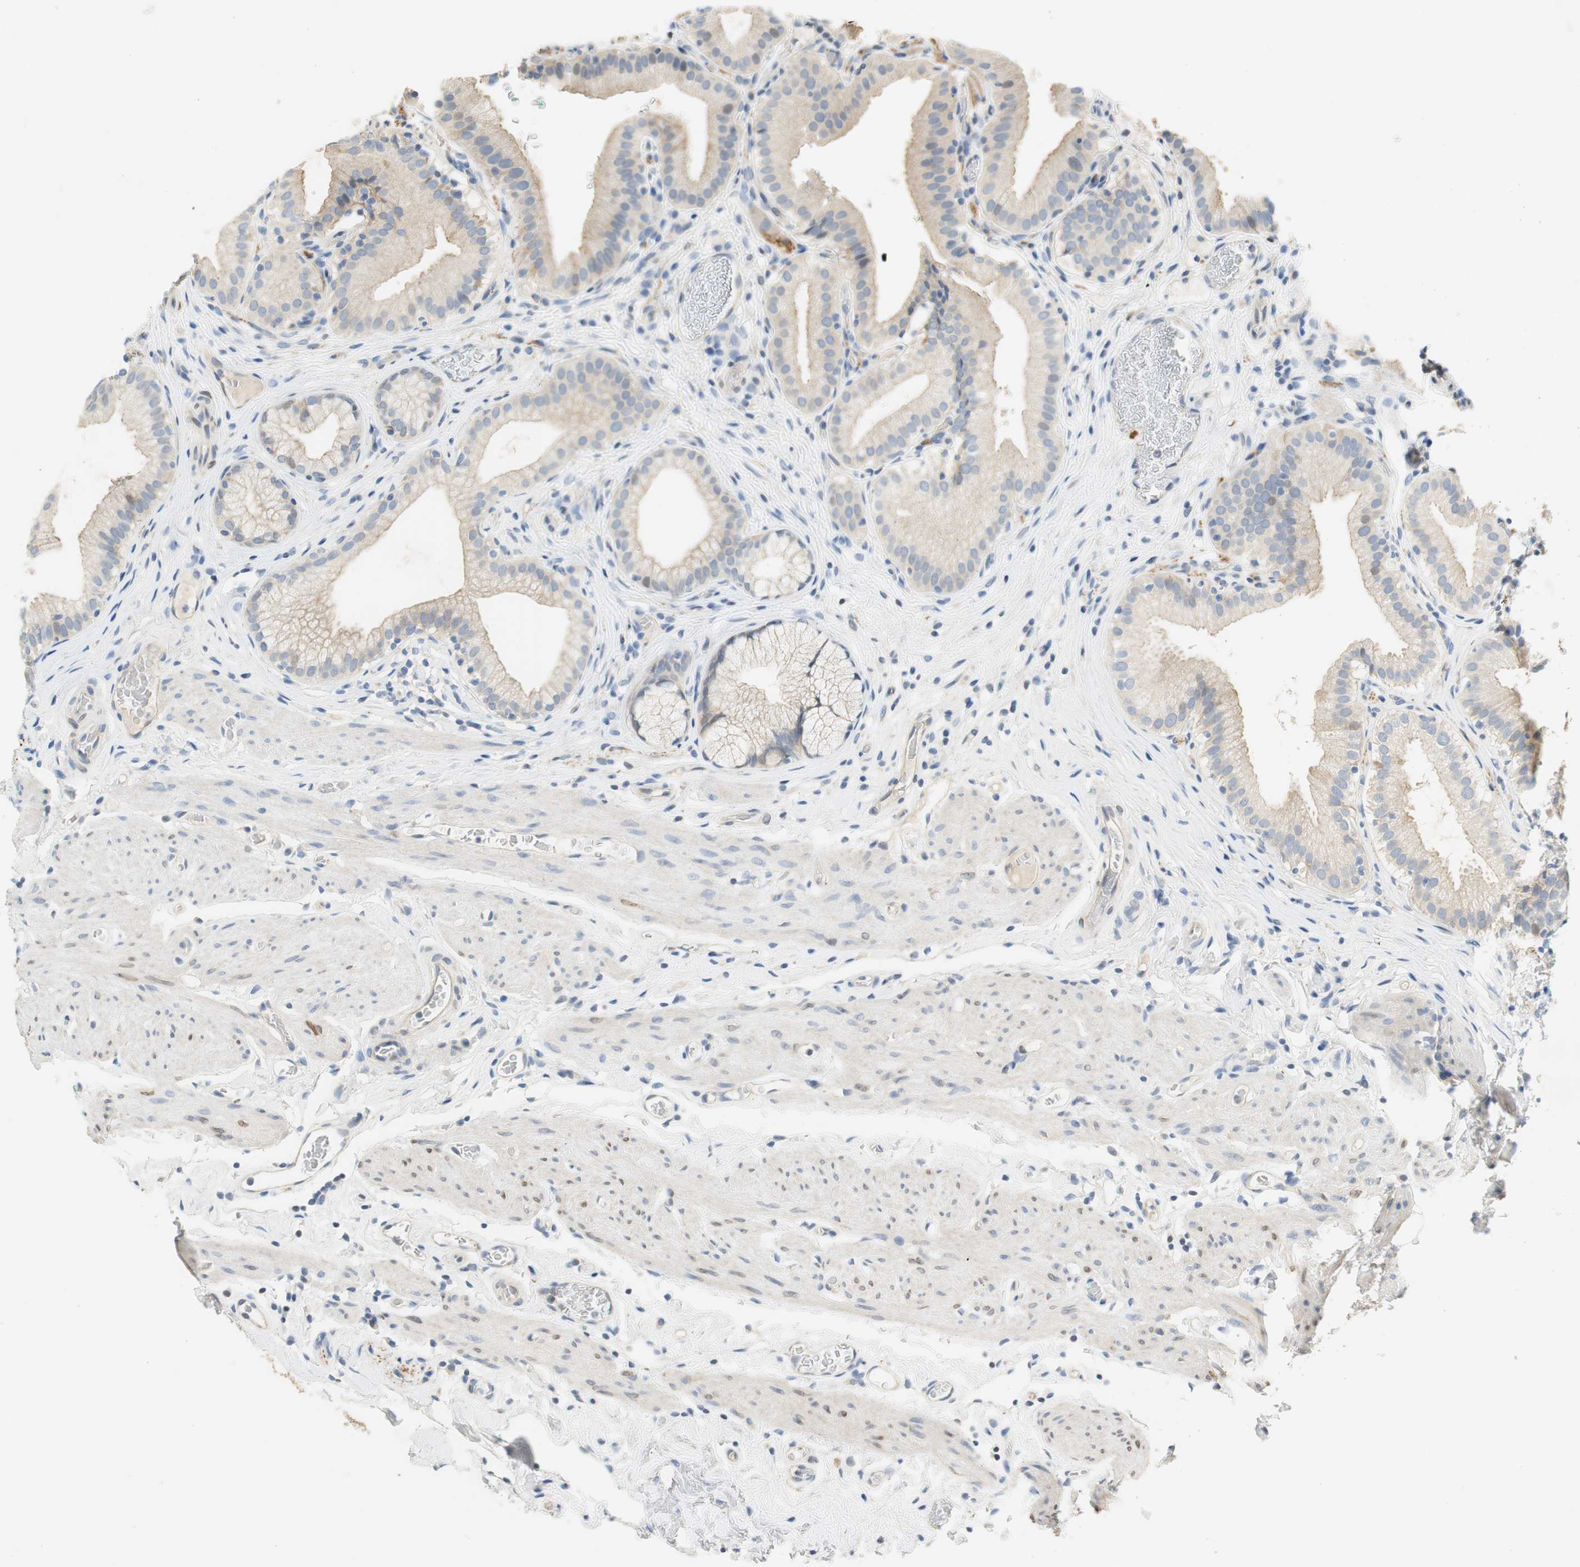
{"staining": {"intensity": "weak", "quantity": "<25%", "location": "cytoplasmic/membranous,nuclear"}, "tissue": "gallbladder", "cell_type": "Glandular cells", "image_type": "normal", "snomed": [{"axis": "morphology", "description": "Normal tissue, NOS"}, {"axis": "topography", "description": "Gallbladder"}], "caption": "Glandular cells show no significant protein staining in unremarkable gallbladder.", "gene": "CCM2L", "patient": {"sex": "male", "age": 54}}